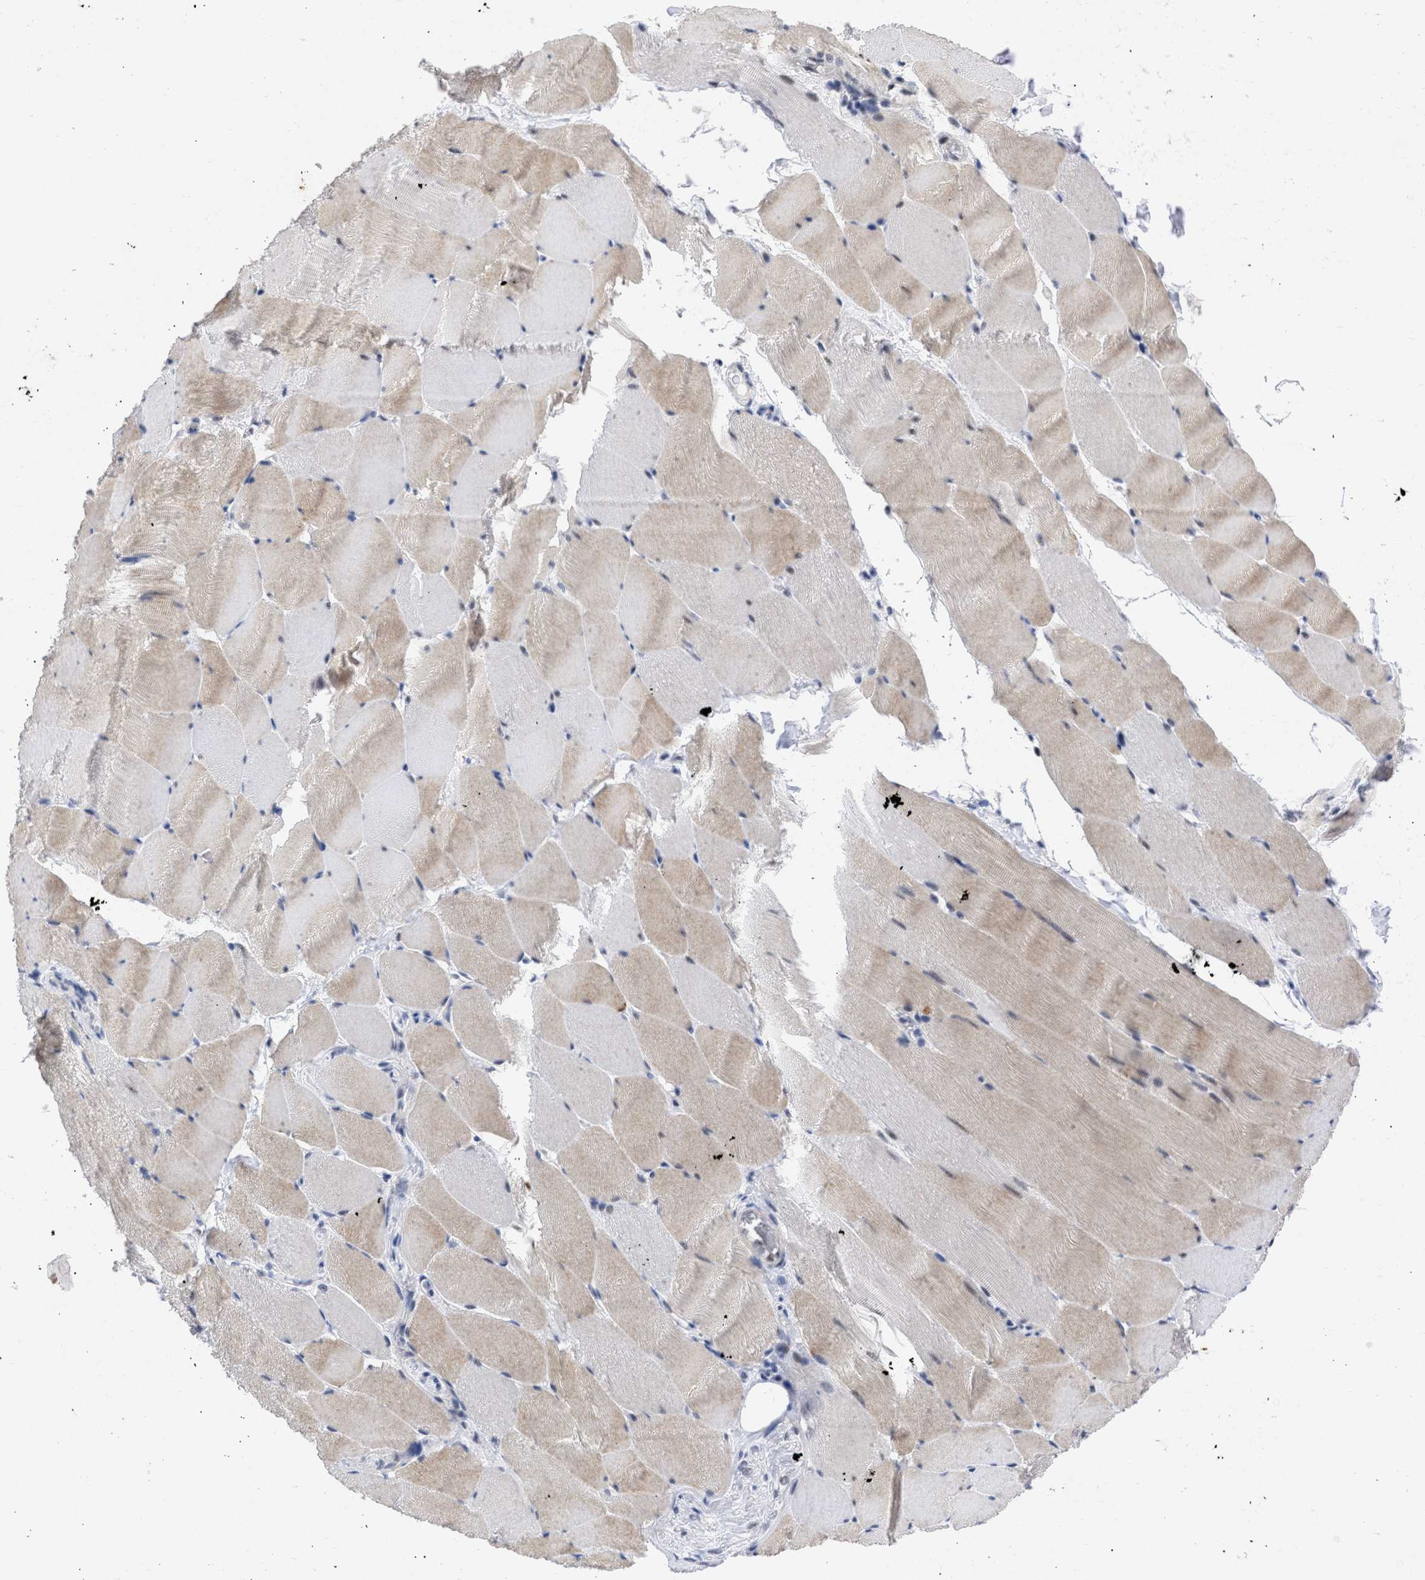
{"staining": {"intensity": "weak", "quantity": "25%-75%", "location": "cytoplasmic/membranous"}, "tissue": "skeletal muscle", "cell_type": "Myocytes", "image_type": "normal", "snomed": [{"axis": "morphology", "description": "Normal tissue, NOS"}, {"axis": "topography", "description": "Skeletal muscle"}], "caption": "A brown stain labels weak cytoplasmic/membranous staining of a protein in myocytes of benign human skeletal muscle.", "gene": "DDX41", "patient": {"sex": "male", "age": 62}}